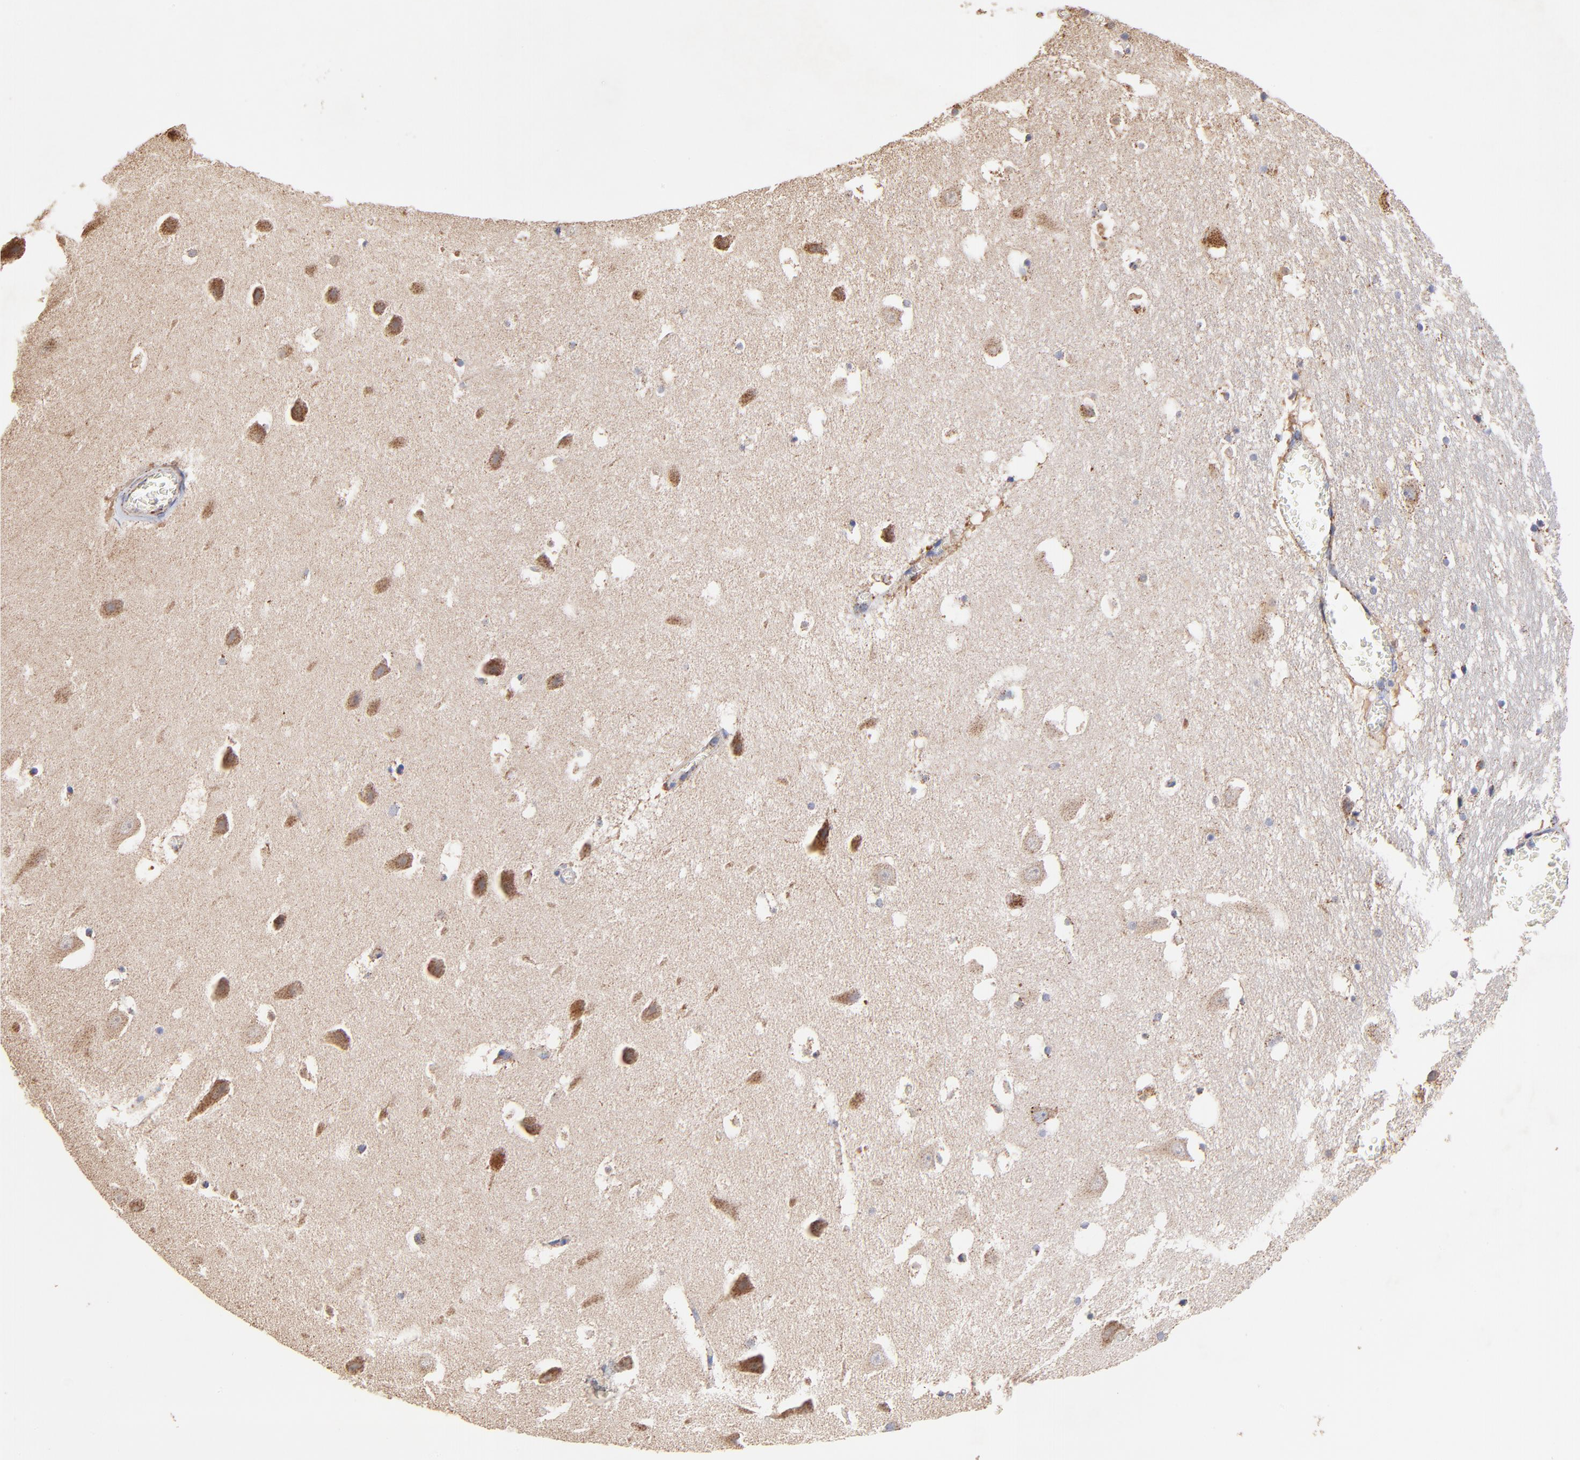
{"staining": {"intensity": "negative", "quantity": "none", "location": "none"}, "tissue": "hippocampus", "cell_type": "Glial cells", "image_type": "normal", "snomed": [{"axis": "morphology", "description": "Normal tissue, NOS"}, {"axis": "topography", "description": "Hippocampus"}], "caption": "Immunohistochemistry (IHC) micrograph of benign human hippocampus stained for a protein (brown), which demonstrates no positivity in glial cells.", "gene": "SSBP1", "patient": {"sex": "male", "age": 45}}